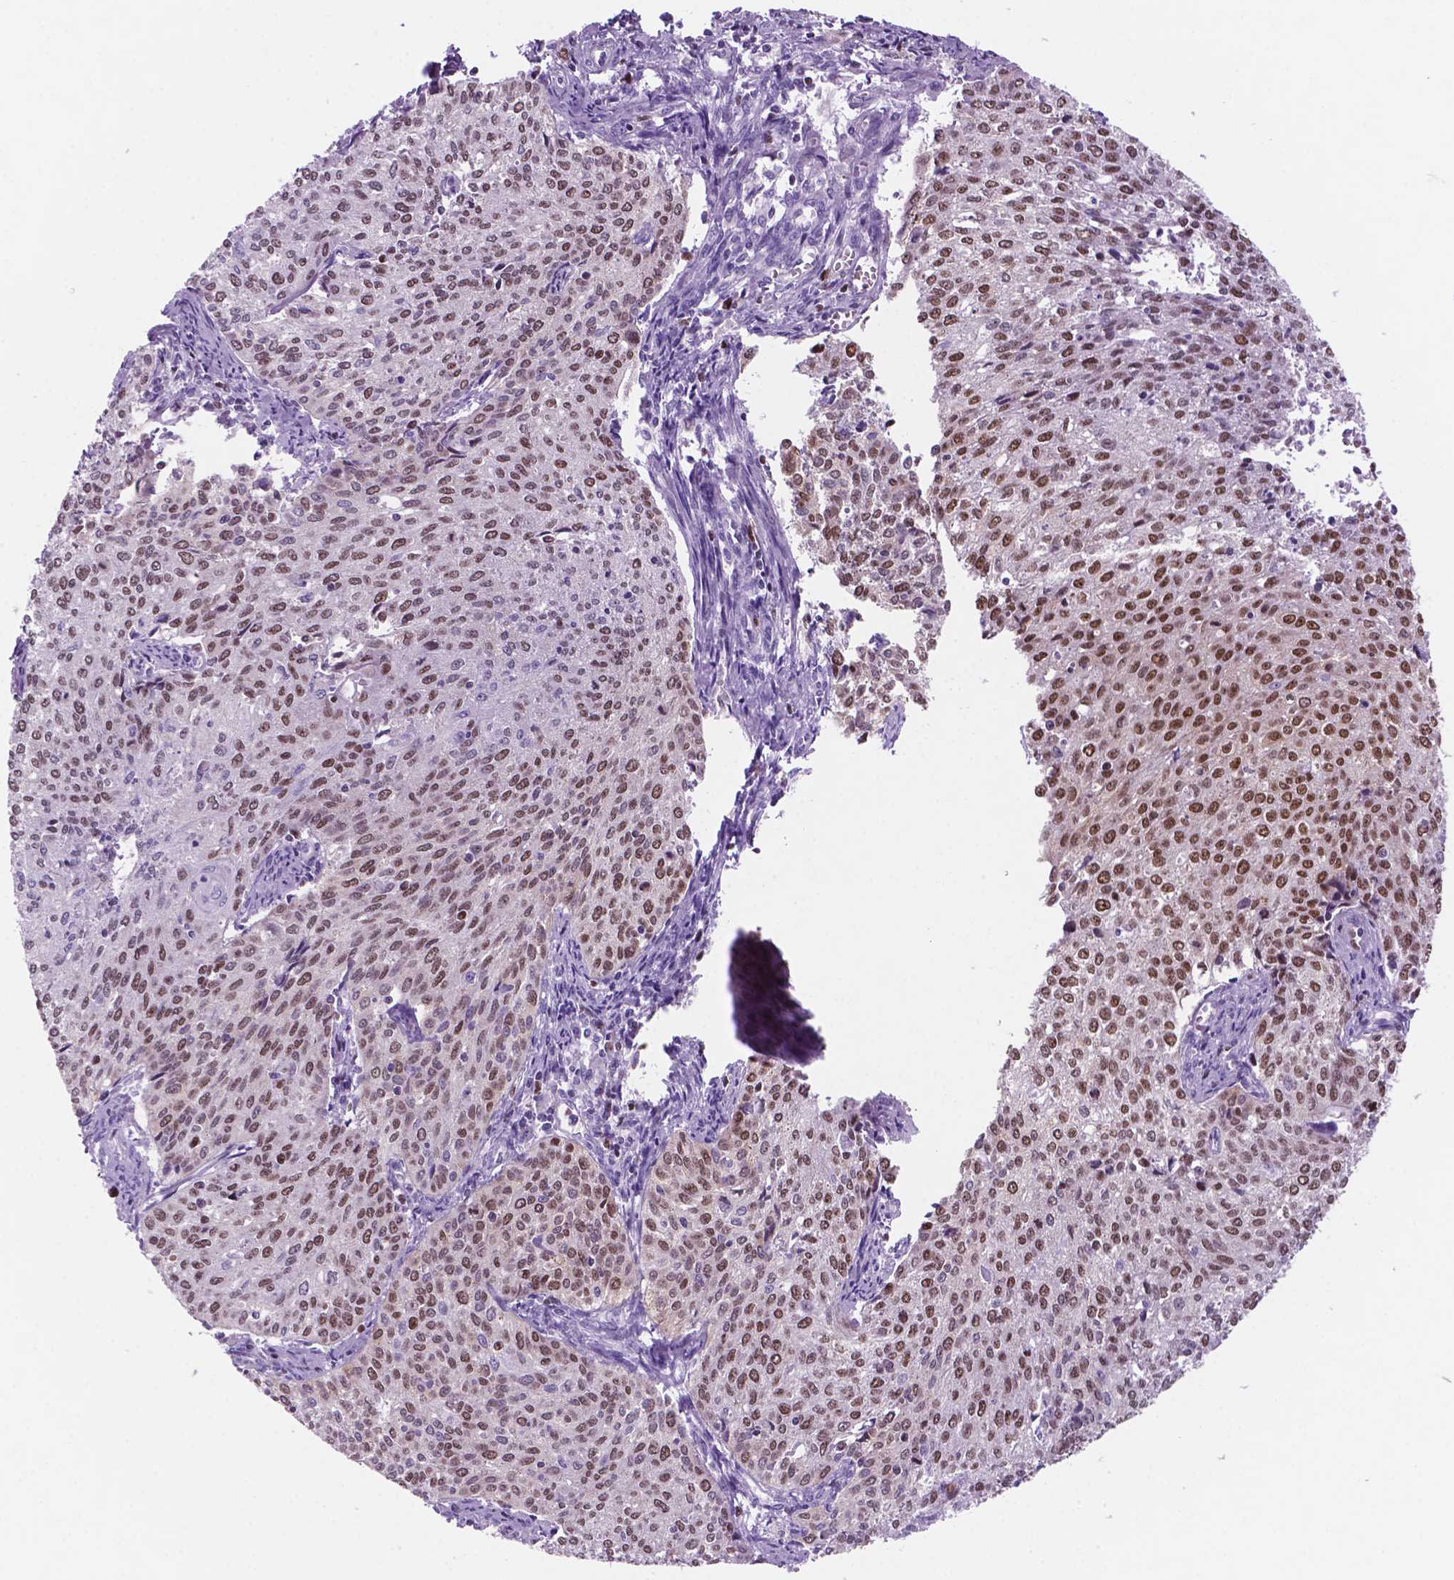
{"staining": {"intensity": "moderate", "quantity": ">75%", "location": "nuclear"}, "tissue": "cervical cancer", "cell_type": "Tumor cells", "image_type": "cancer", "snomed": [{"axis": "morphology", "description": "Squamous cell carcinoma, NOS"}, {"axis": "topography", "description": "Cervix"}], "caption": "Immunohistochemical staining of human cervical cancer (squamous cell carcinoma) exhibits medium levels of moderate nuclear expression in about >75% of tumor cells. (DAB (3,3'-diaminobenzidine) IHC with brightfield microscopy, high magnification).", "gene": "NCAPH2", "patient": {"sex": "female", "age": 38}}